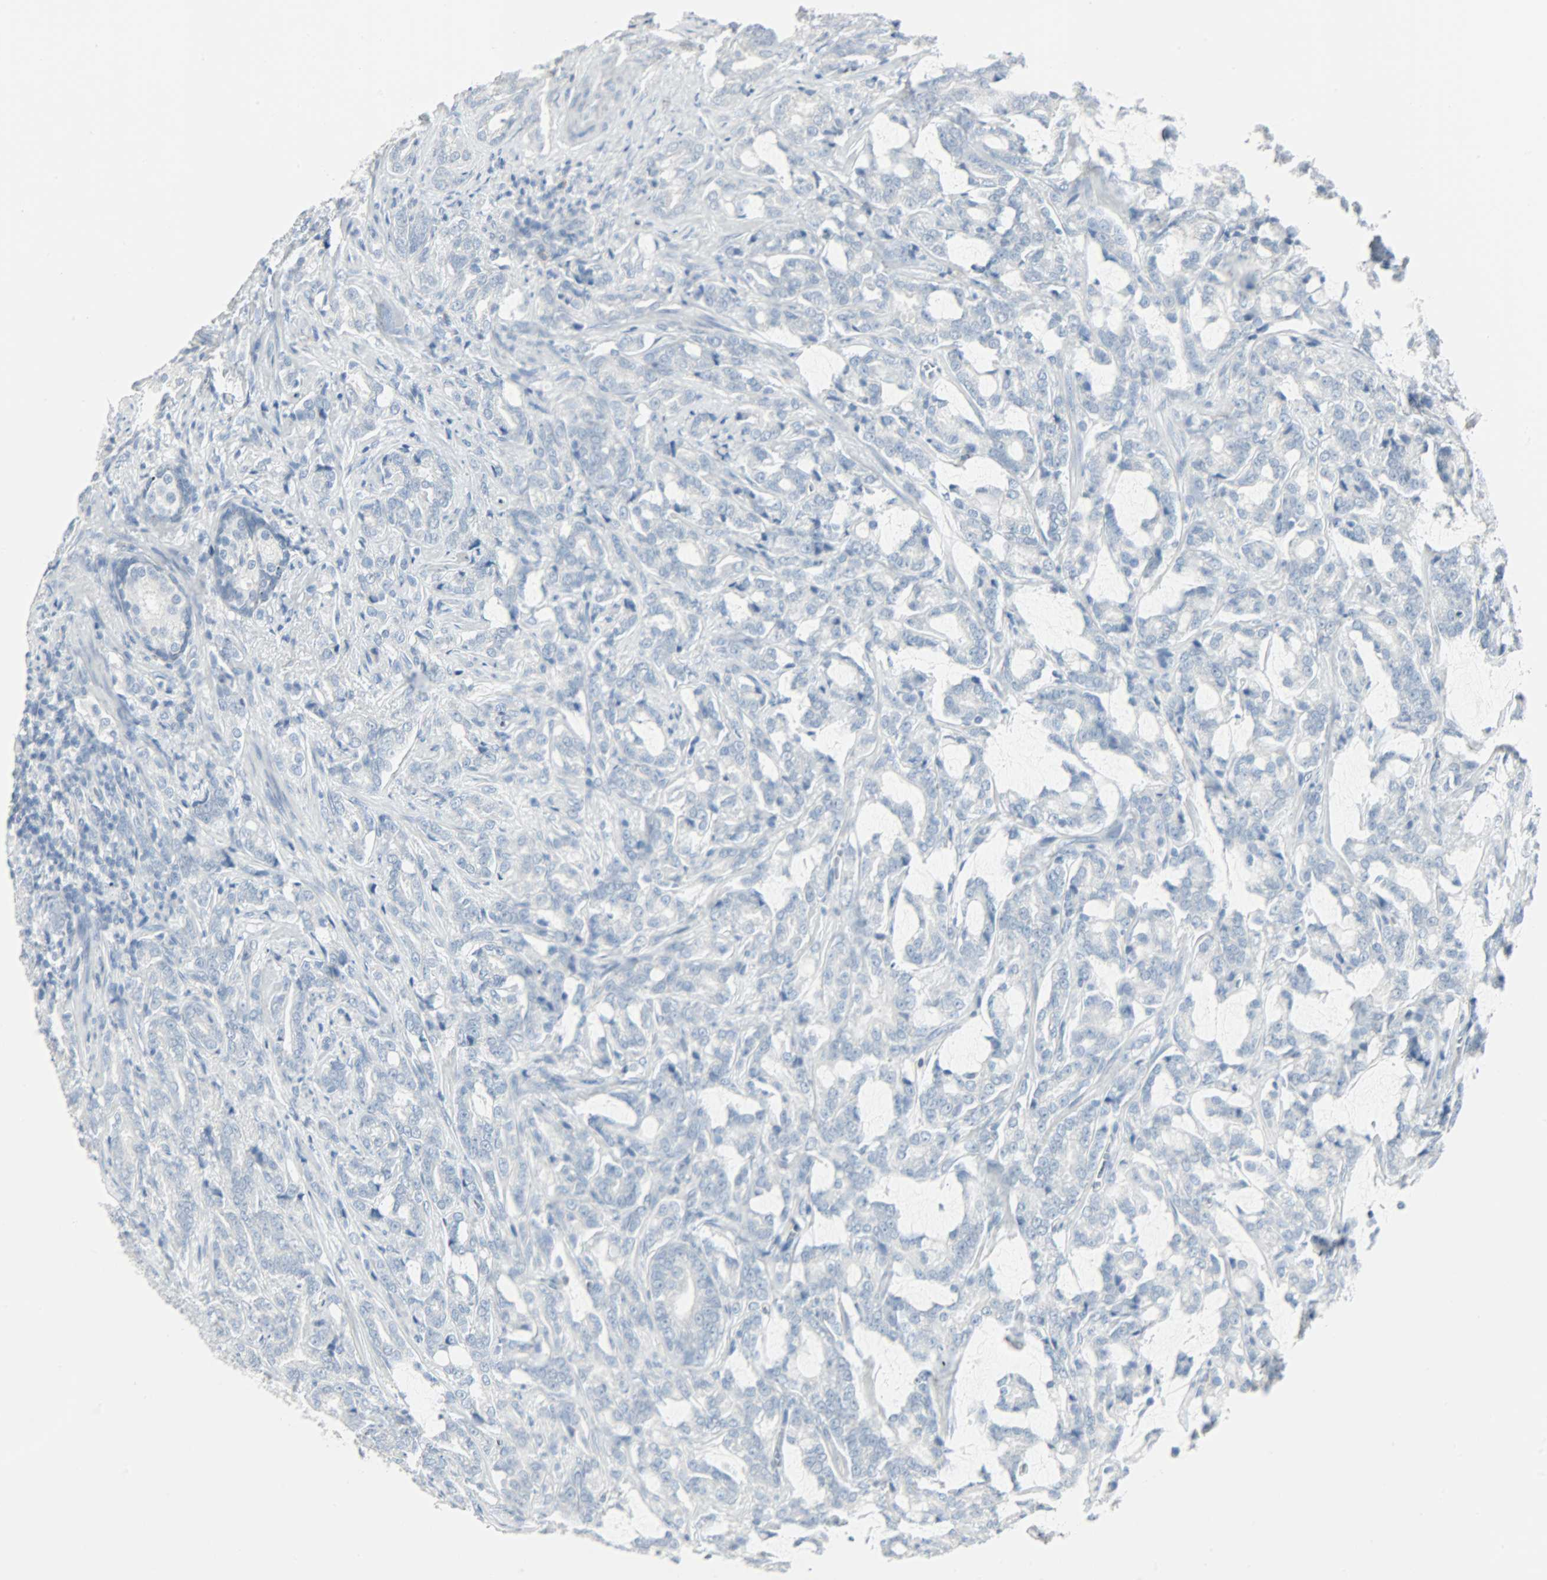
{"staining": {"intensity": "negative", "quantity": "none", "location": "none"}, "tissue": "prostate cancer", "cell_type": "Tumor cells", "image_type": "cancer", "snomed": [{"axis": "morphology", "description": "Adenocarcinoma, Low grade"}, {"axis": "topography", "description": "Prostate"}], "caption": "Human prostate low-grade adenocarcinoma stained for a protein using IHC reveals no positivity in tumor cells.", "gene": "KIT", "patient": {"sex": "male", "age": 58}}